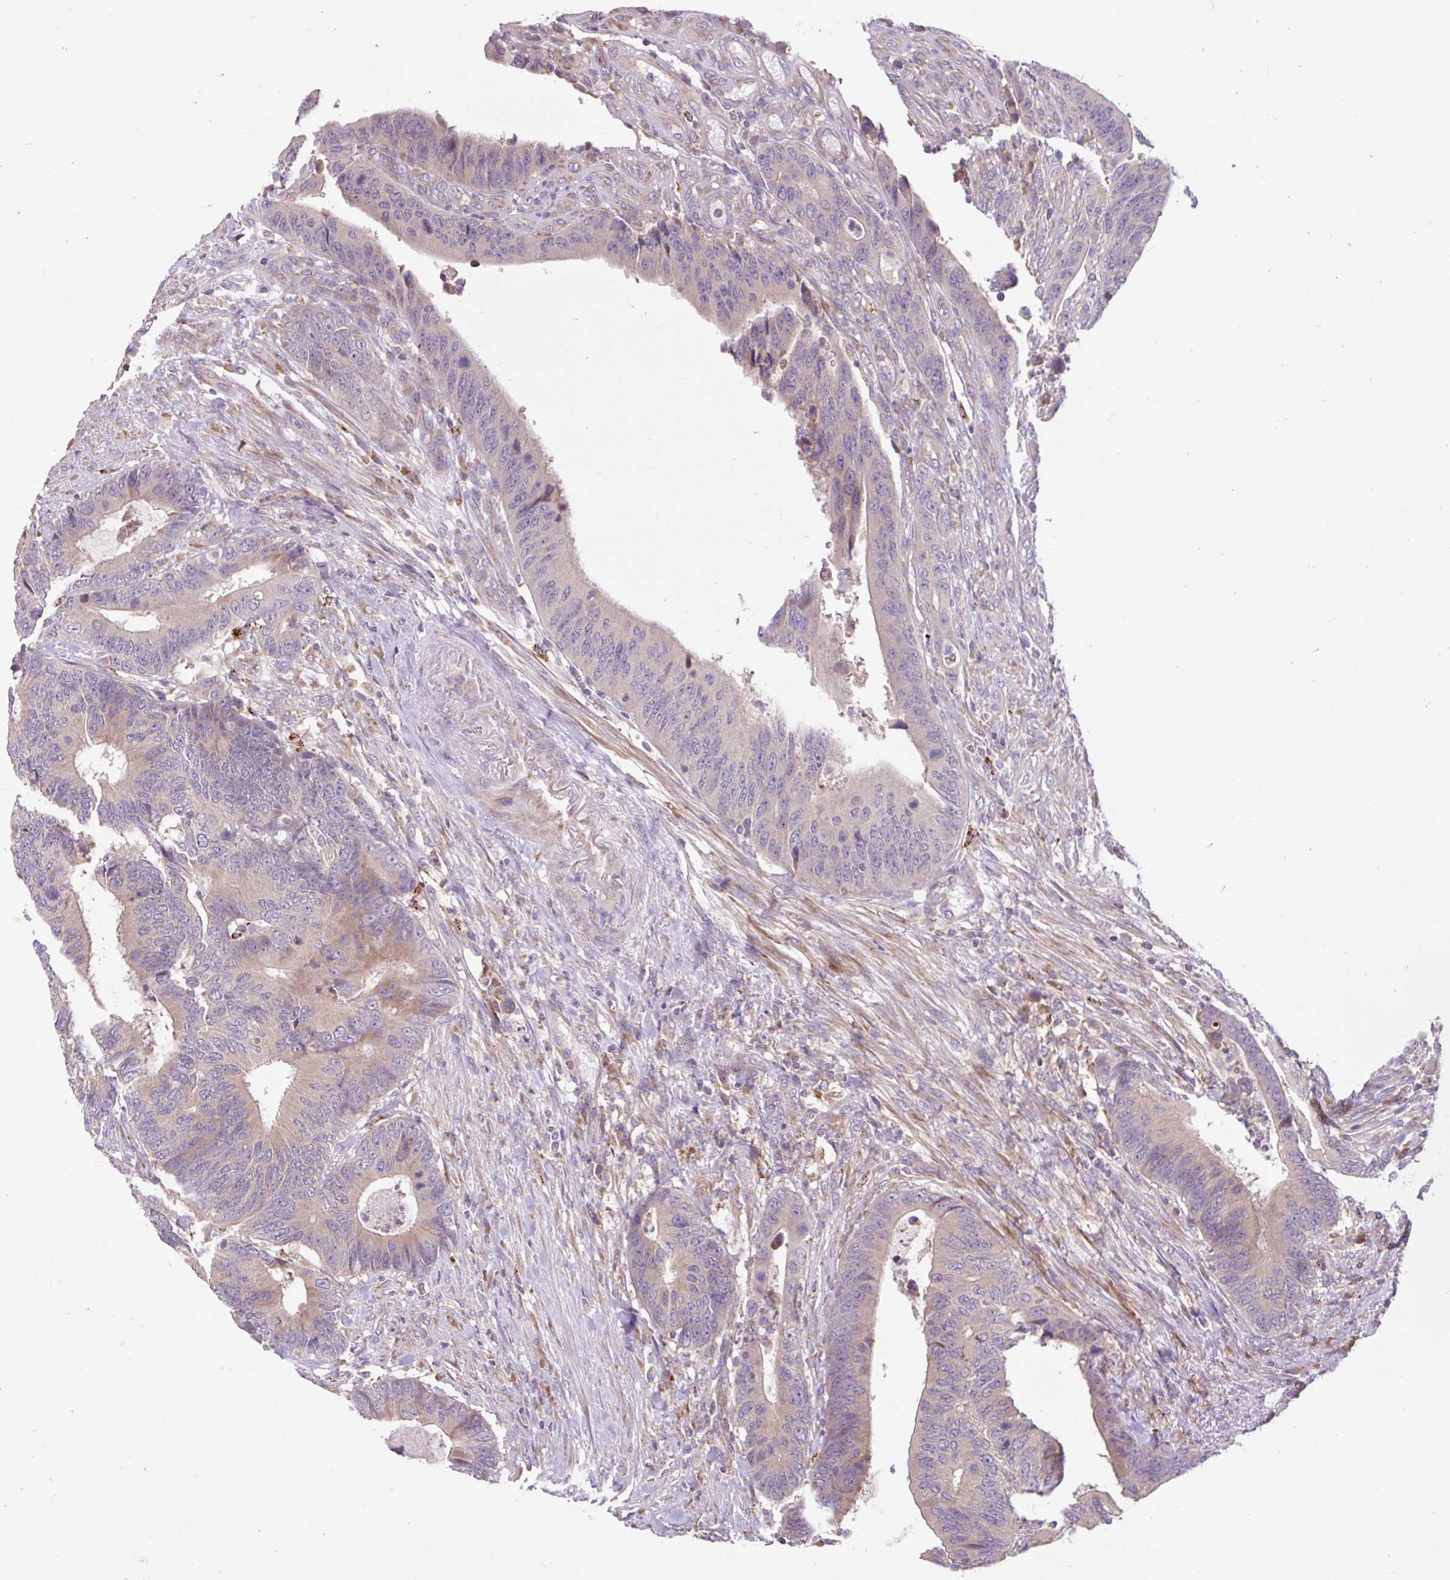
{"staining": {"intensity": "weak", "quantity": "25%-75%", "location": "cytoplasmic/membranous"}, "tissue": "colorectal cancer", "cell_type": "Tumor cells", "image_type": "cancer", "snomed": [{"axis": "morphology", "description": "Adenocarcinoma, NOS"}, {"axis": "topography", "description": "Colon"}], "caption": "IHC of adenocarcinoma (colorectal) exhibits low levels of weak cytoplasmic/membranous expression in approximately 25%-75% of tumor cells.", "gene": "RALBP1", "patient": {"sex": "male", "age": 87}}